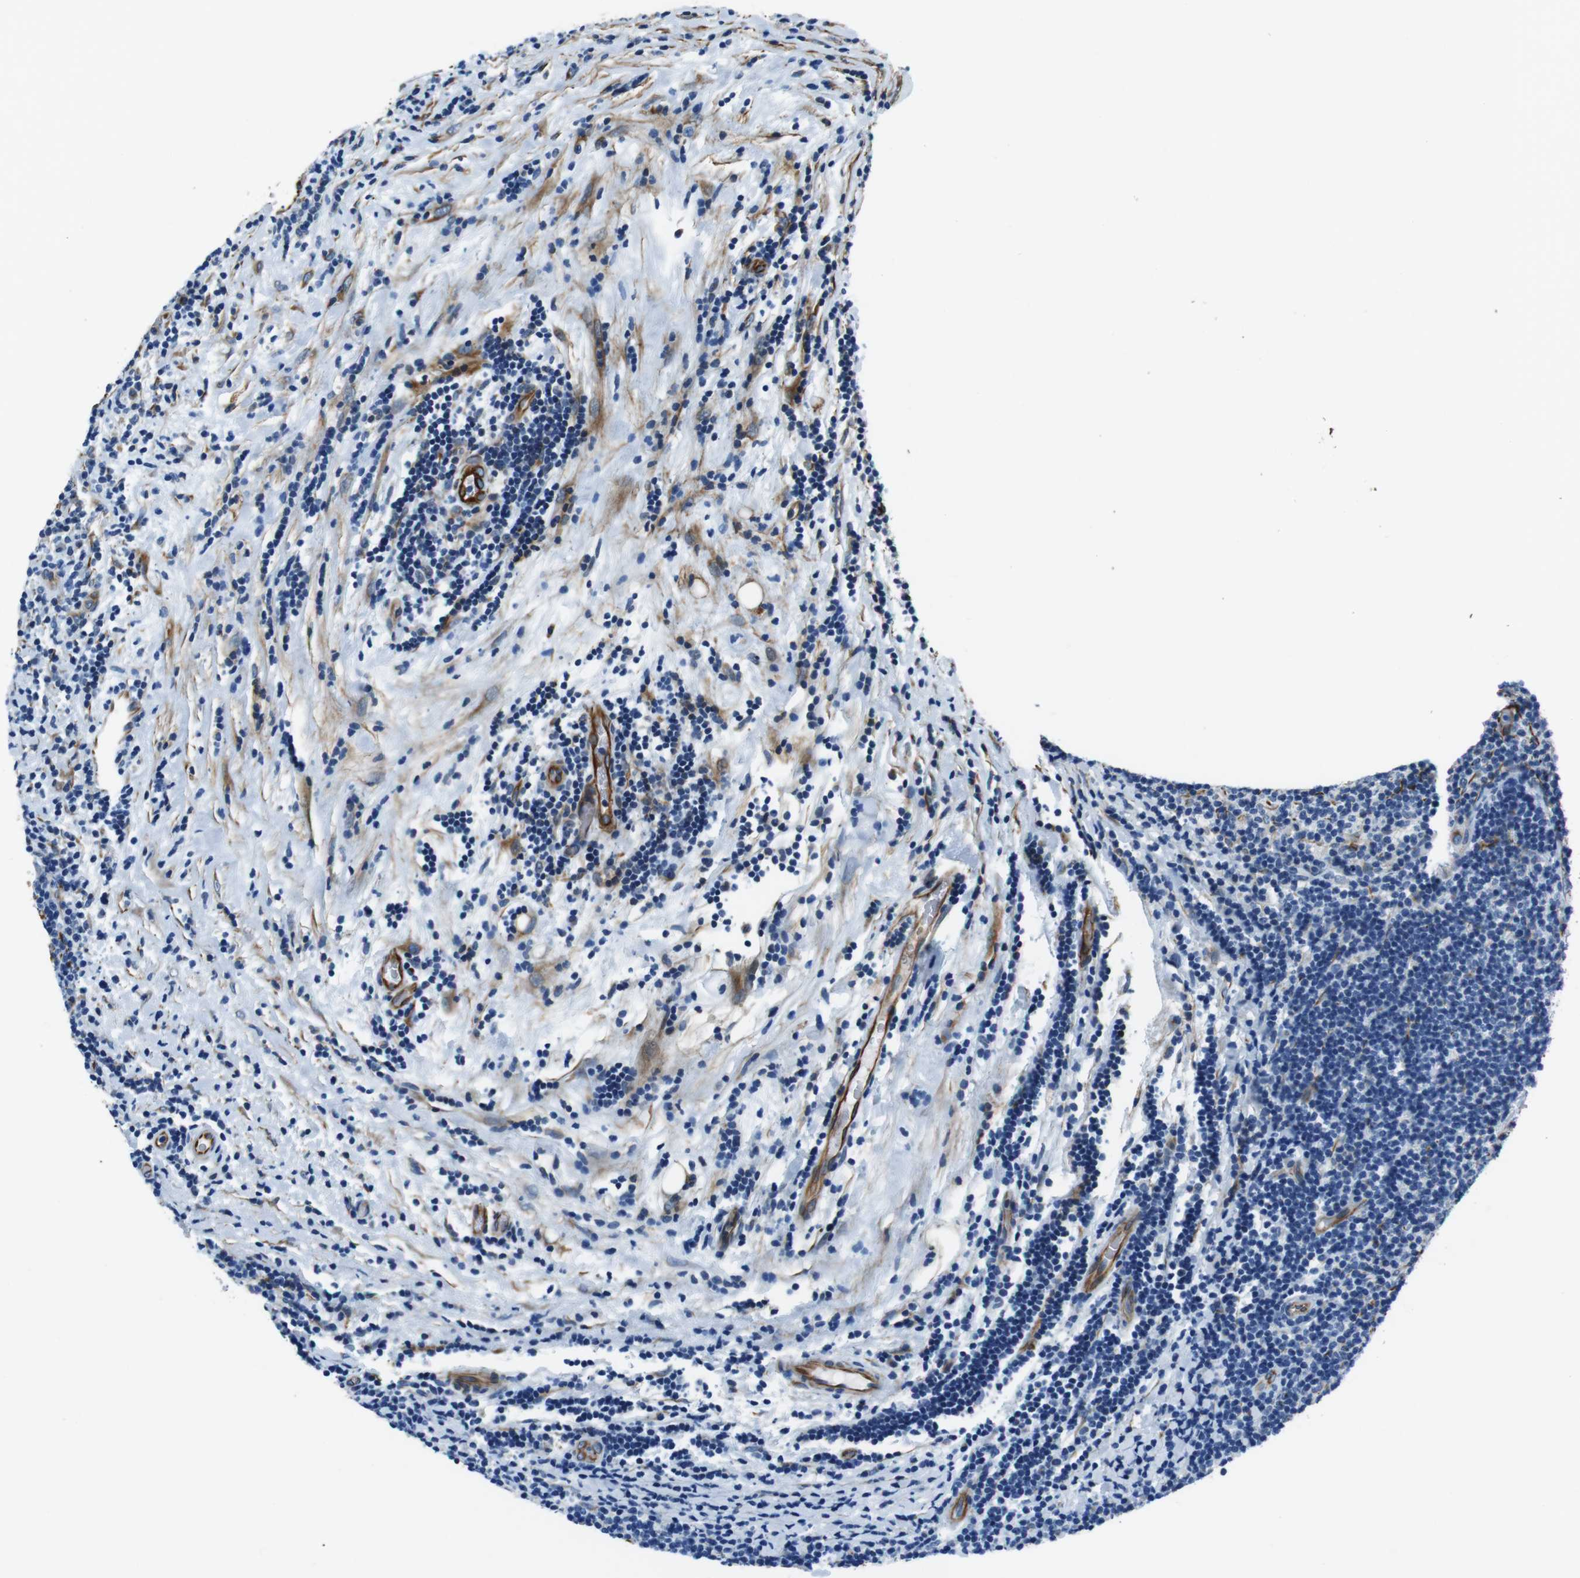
{"staining": {"intensity": "negative", "quantity": "none", "location": "none"}, "tissue": "lymphoma", "cell_type": "Tumor cells", "image_type": "cancer", "snomed": [{"axis": "morphology", "description": "Malignant lymphoma, non-Hodgkin's type, Low grade"}, {"axis": "topography", "description": "Lymph node"}], "caption": "Immunohistochemistry micrograph of malignant lymphoma, non-Hodgkin's type (low-grade) stained for a protein (brown), which shows no expression in tumor cells.", "gene": "LRRC49", "patient": {"sex": "male", "age": 83}}